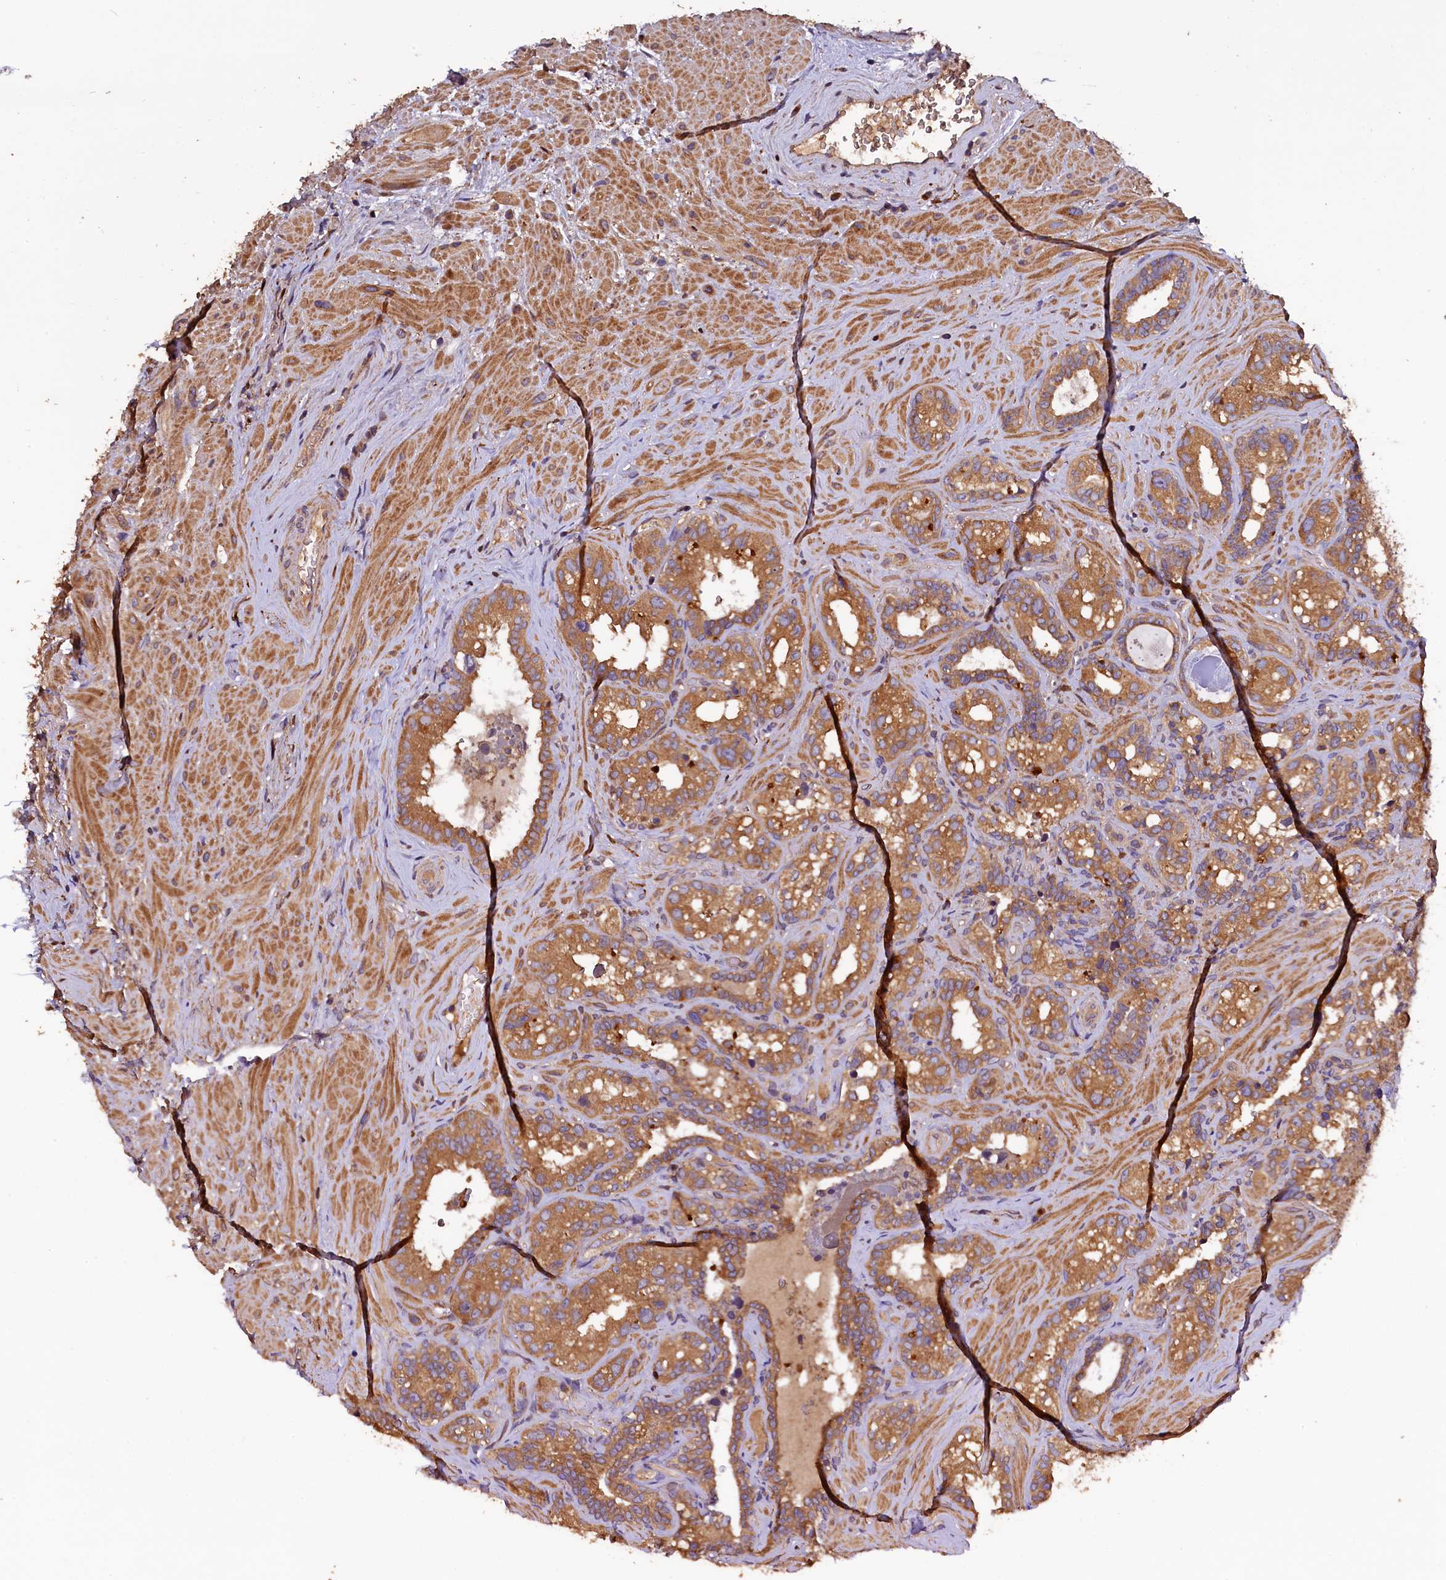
{"staining": {"intensity": "moderate", "quantity": ">75%", "location": "cytoplasmic/membranous"}, "tissue": "seminal vesicle", "cell_type": "Glandular cells", "image_type": "normal", "snomed": [{"axis": "morphology", "description": "Normal tissue, NOS"}, {"axis": "topography", "description": "Seminal veicle"}, {"axis": "topography", "description": "Peripheral nerve tissue"}], "caption": "Glandular cells display medium levels of moderate cytoplasmic/membranous expression in about >75% of cells in benign human seminal vesicle.", "gene": "KLC2", "patient": {"sex": "male", "age": 67}}